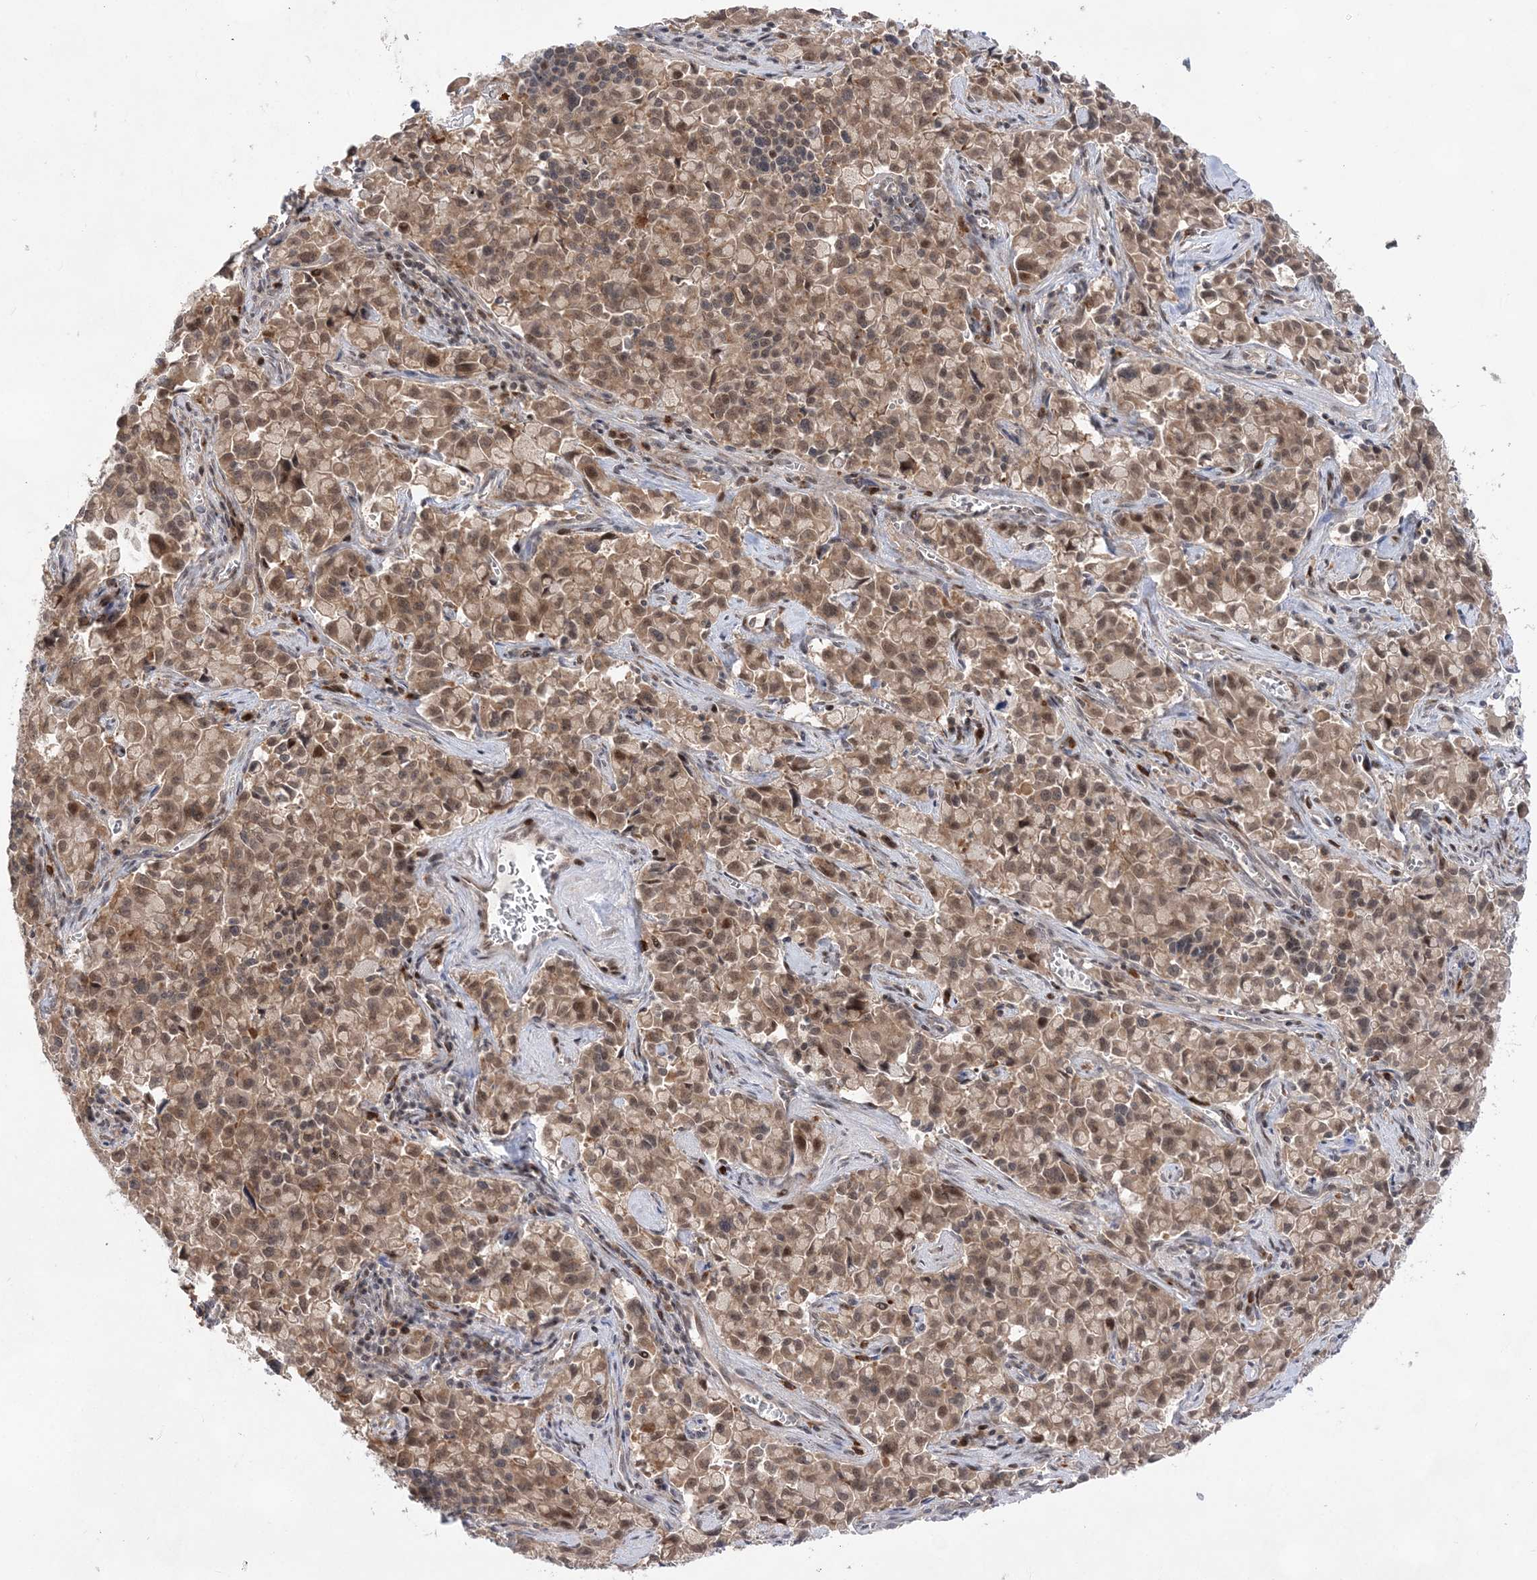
{"staining": {"intensity": "moderate", "quantity": ">75%", "location": "cytoplasmic/membranous,nuclear"}, "tissue": "pancreatic cancer", "cell_type": "Tumor cells", "image_type": "cancer", "snomed": [{"axis": "morphology", "description": "Adenocarcinoma, NOS"}, {"axis": "topography", "description": "Pancreas"}], "caption": "Adenocarcinoma (pancreatic) was stained to show a protein in brown. There is medium levels of moderate cytoplasmic/membranous and nuclear expression in approximately >75% of tumor cells.", "gene": "ANAPC15", "patient": {"sex": "male", "age": 65}}